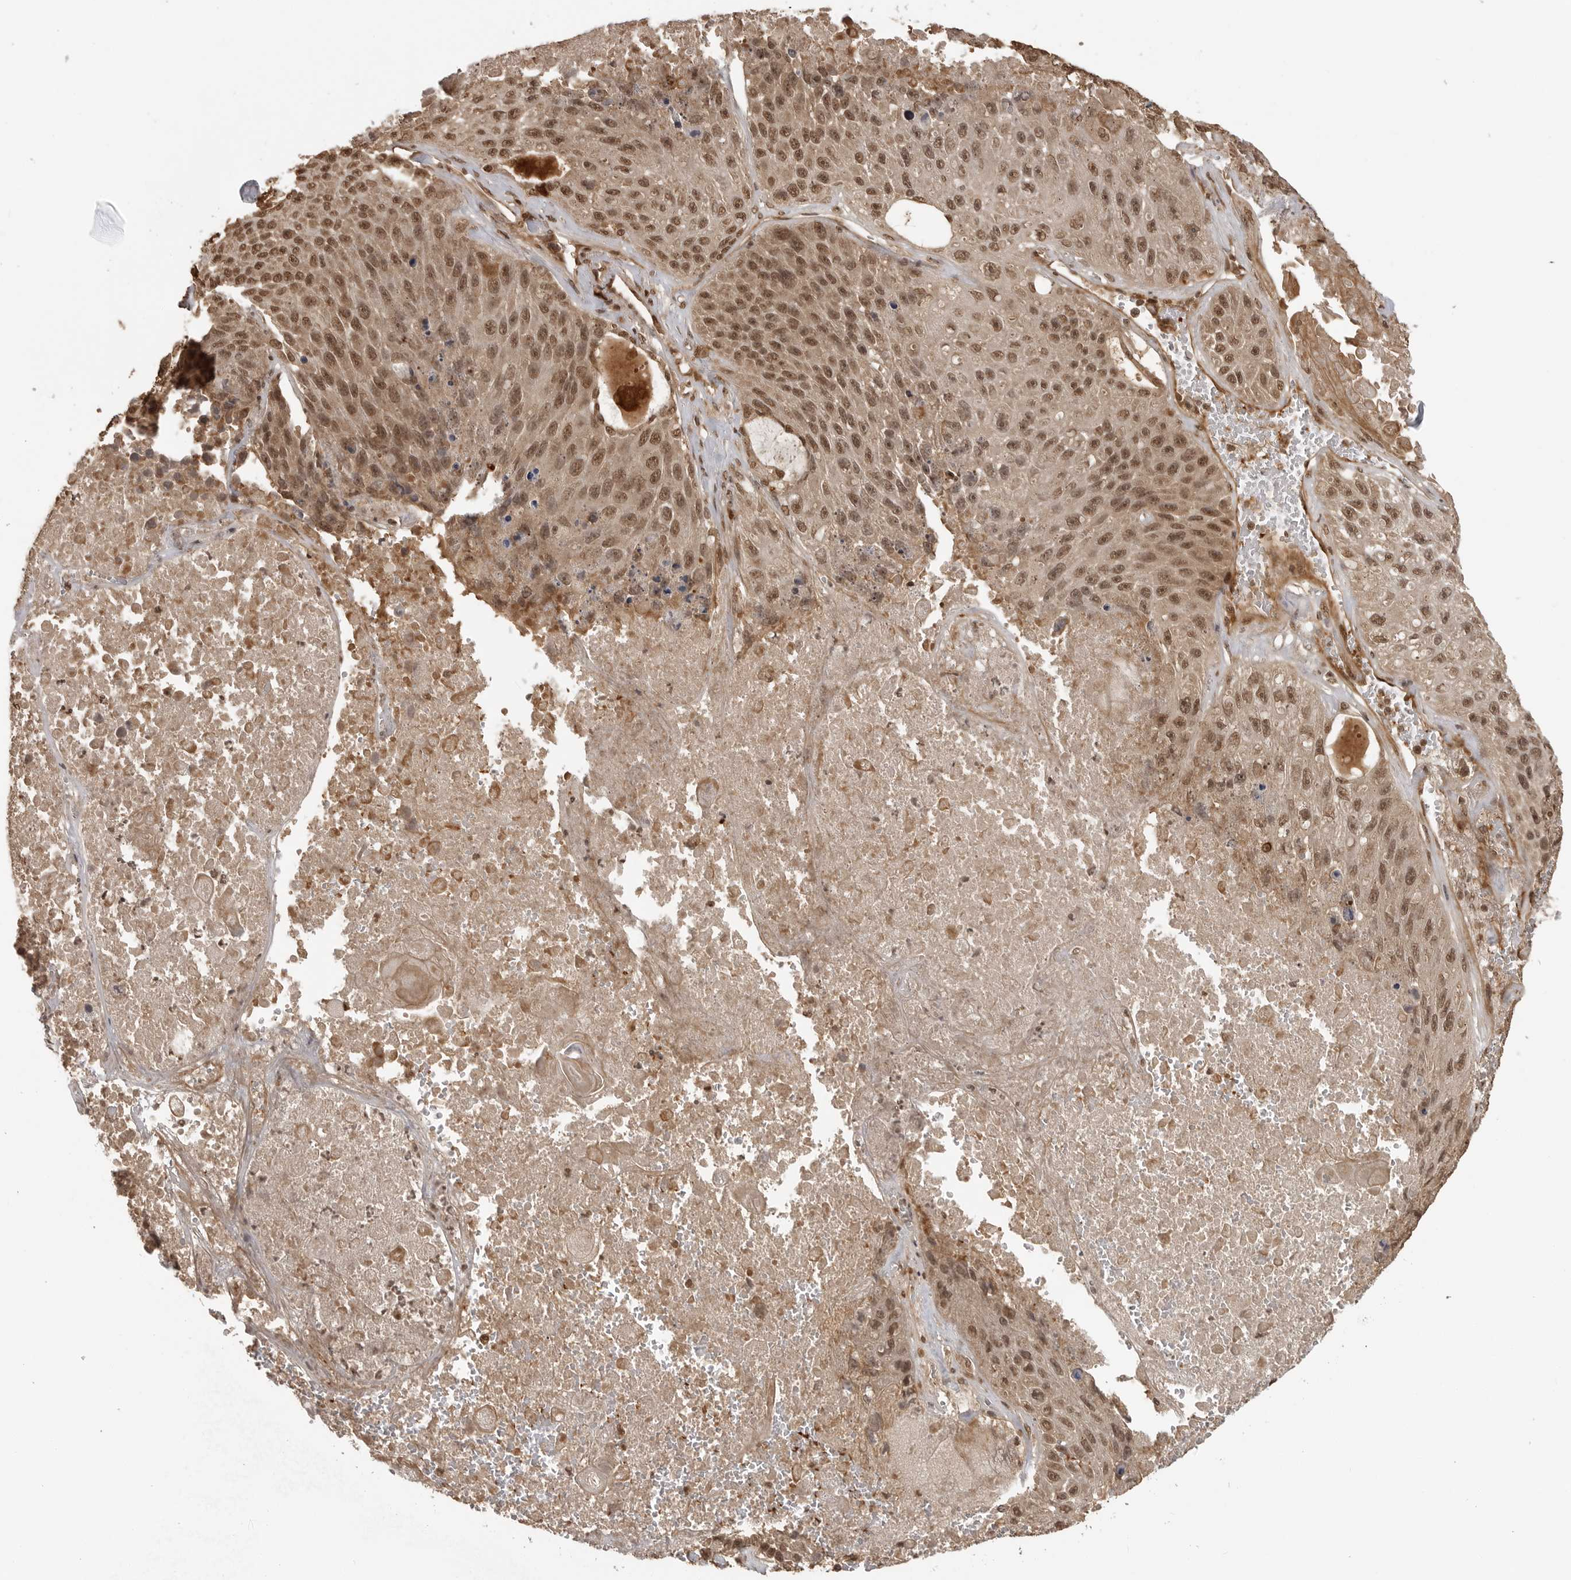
{"staining": {"intensity": "moderate", "quantity": ">75%", "location": "nuclear"}, "tissue": "lung cancer", "cell_type": "Tumor cells", "image_type": "cancer", "snomed": [{"axis": "morphology", "description": "Squamous cell carcinoma, NOS"}, {"axis": "topography", "description": "Lung"}], "caption": "A brown stain labels moderate nuclear positivity of a protein in human squamous cell carcinoma (lung) tumor cells. Nuclei are stained in blue.", "gene": "CLOCK", "patient": {"sex": "male", "age": 61}}